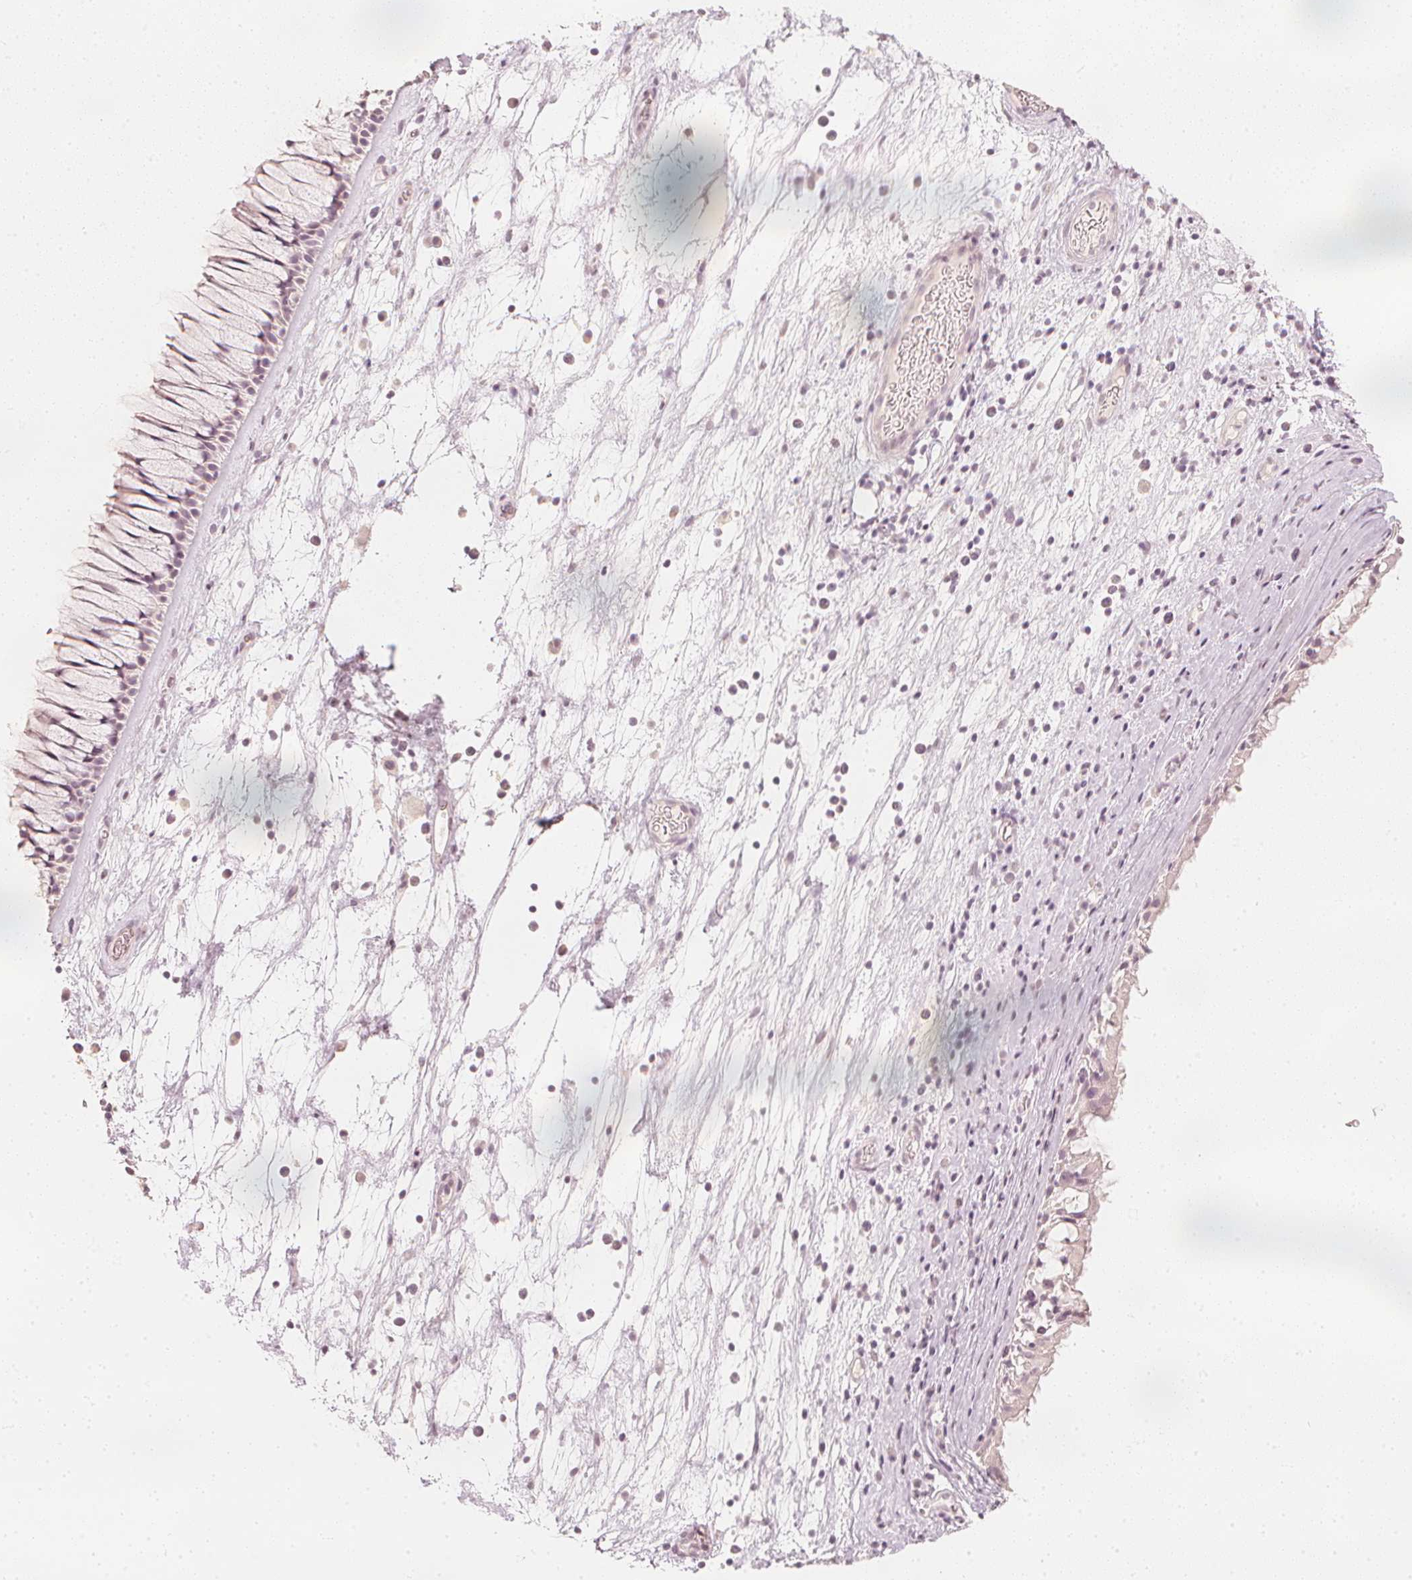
{"staining": {"intensity": "weak", "quantity": "<25%", "location": "nuclear"}, "tissue": "nasopharynx", "cell_type": "Respiratory epithelial cells", "image_type": "normal", "snomed": [{"axis": "morphology", "description": "Normal tissue, NOS"}, {"axis": "topography", "description": "Nasopharynx"}], "caption": "Immunohistochemistry image of normal nasopharynx: nasopharynx stained with DAB reveals no significant protein expression in respiratory epithelial cells.", "gene": "CALB1", "patient": {"sex": "male", "age": 74}}